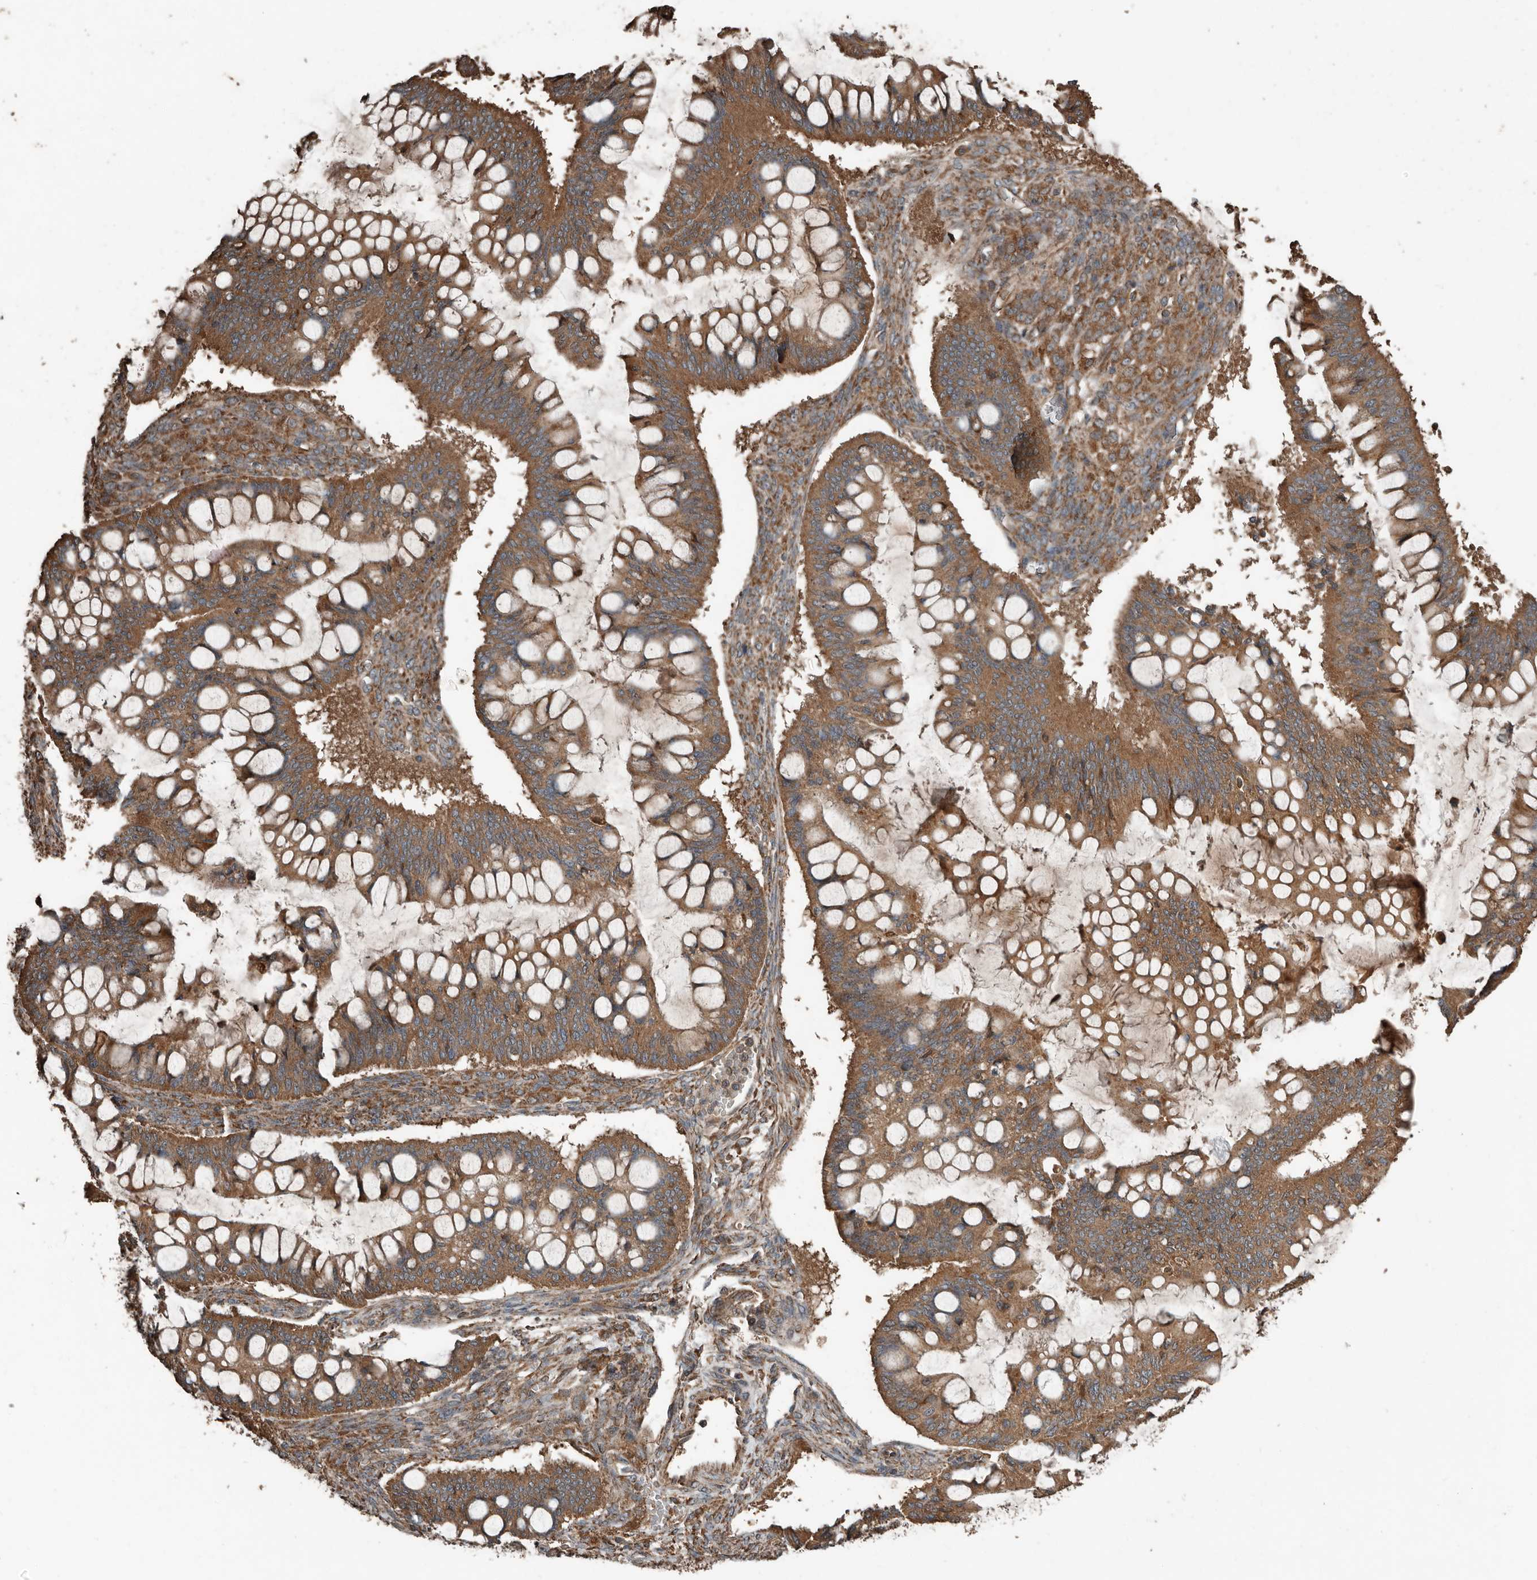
{"staining": {"intensity": "moderate", "quantity": ">75%", "location": "cytoplasmic/membranous"}, "tissue": "ovarian cancer", "cell_type": "Tumor cells", "image_type": "cancer", "snomed": [{"axis": "morphology", "description": "Cystadenocarcinoma, mucinous, NOS"}, {"axis": "topography", "description": "Ovary"}], "caption": "Immunohistochemical staining of human ovarian cancer (mucinous cystadenocarcinoma) exhibits medium levels of moderate cytoplasmic/membranous protein positivity in approximately >75% of tumor cells. The protein of interest is shown in brown color, while the nuclei are stained blue.", "gene": "RNF207", "patient": {"sex": "female", "age": 73}}